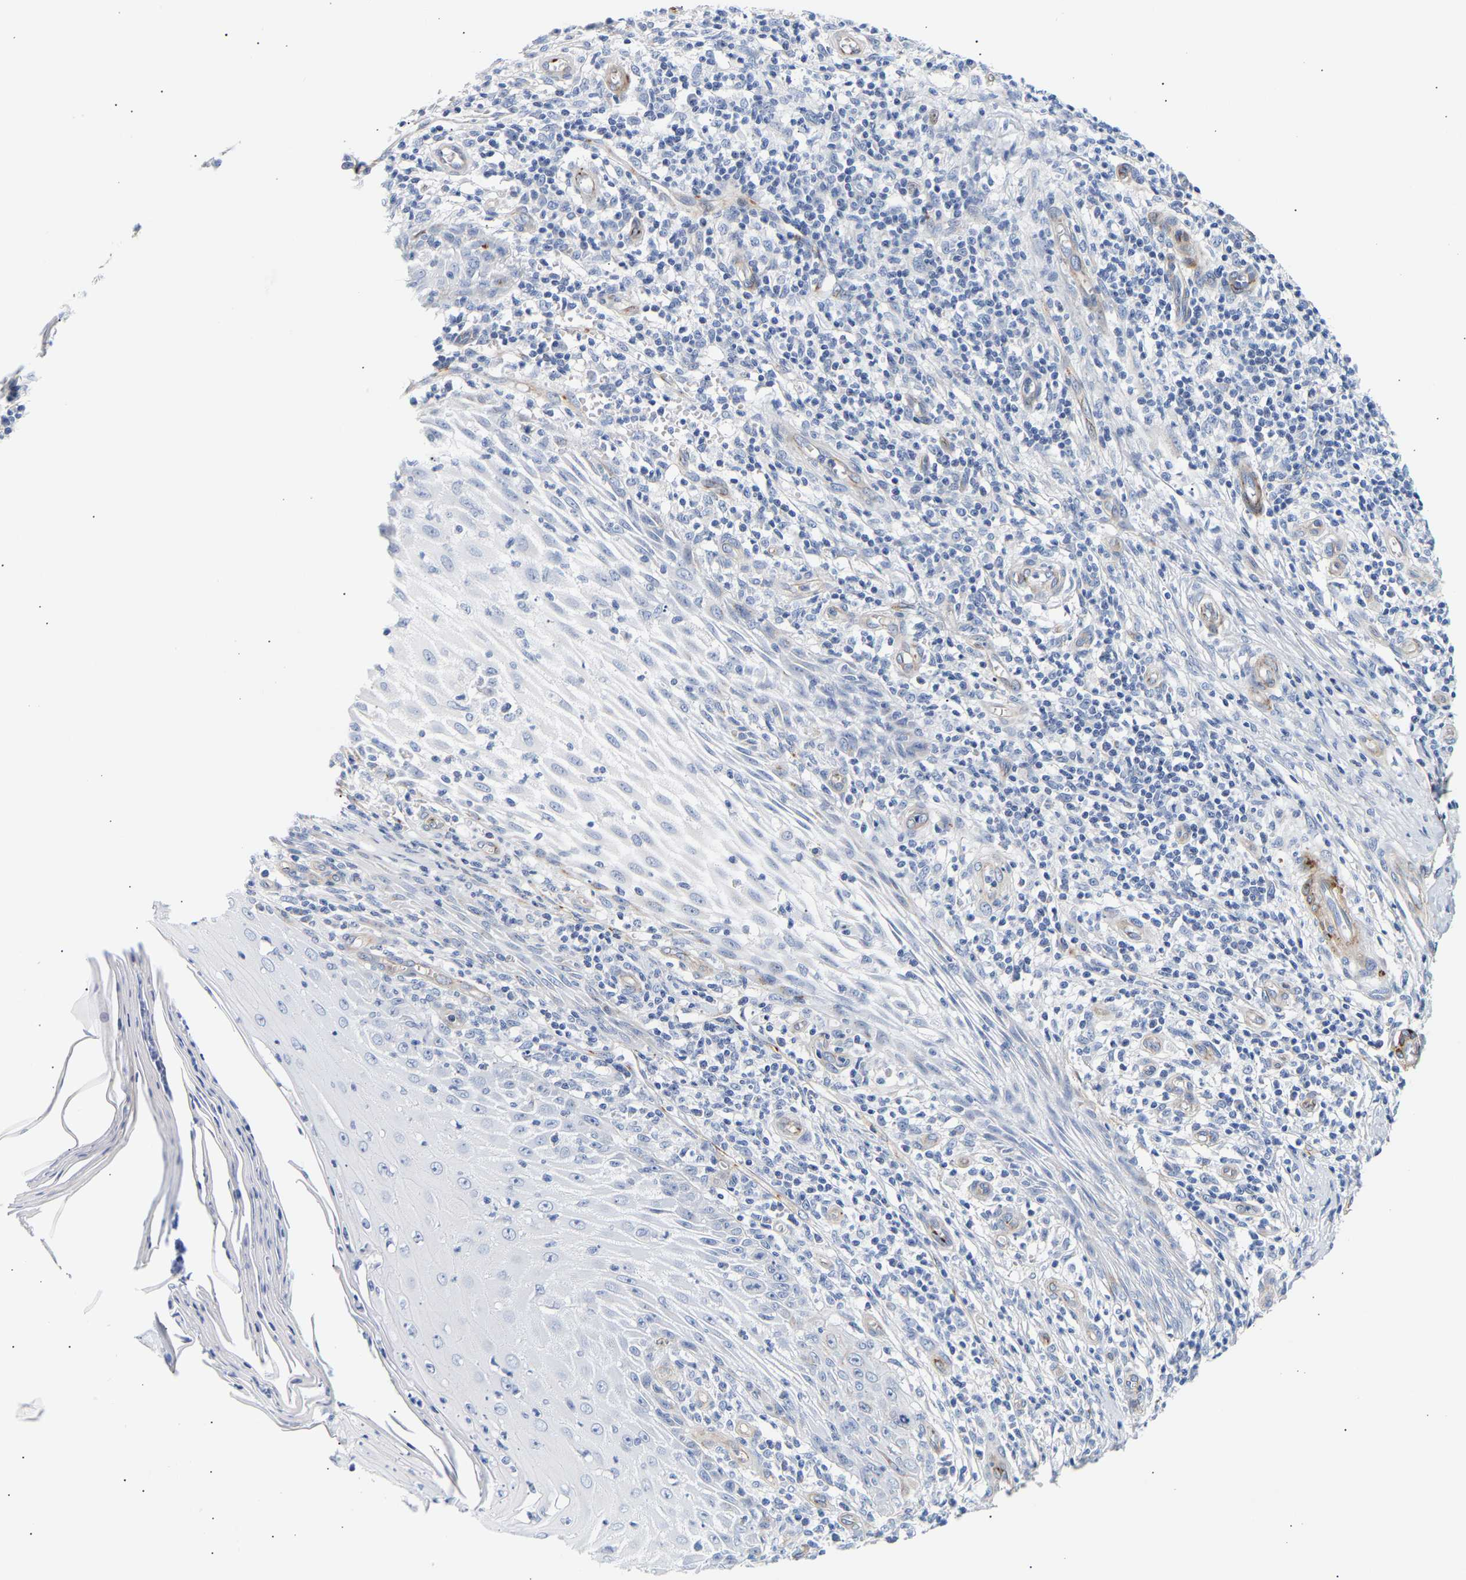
{"staining": {"intensity": "negative", "quantity": "none", "location": "none"}, "tissue": "skin cancer", "cell_type": "Tumor cells", "image_type": "cancer", "snomed": [{"axis": "morphology", "description": "Squamous cell carcinoma, NOS"}, {"axis": "topography", "description": "Skin"}], "caption": "An image of human squamous cell carcinoma (skin) is negative for staining in tumor cells.", "gene": "IGFBP7", "patient": {"sex": "female", "age": 73}}